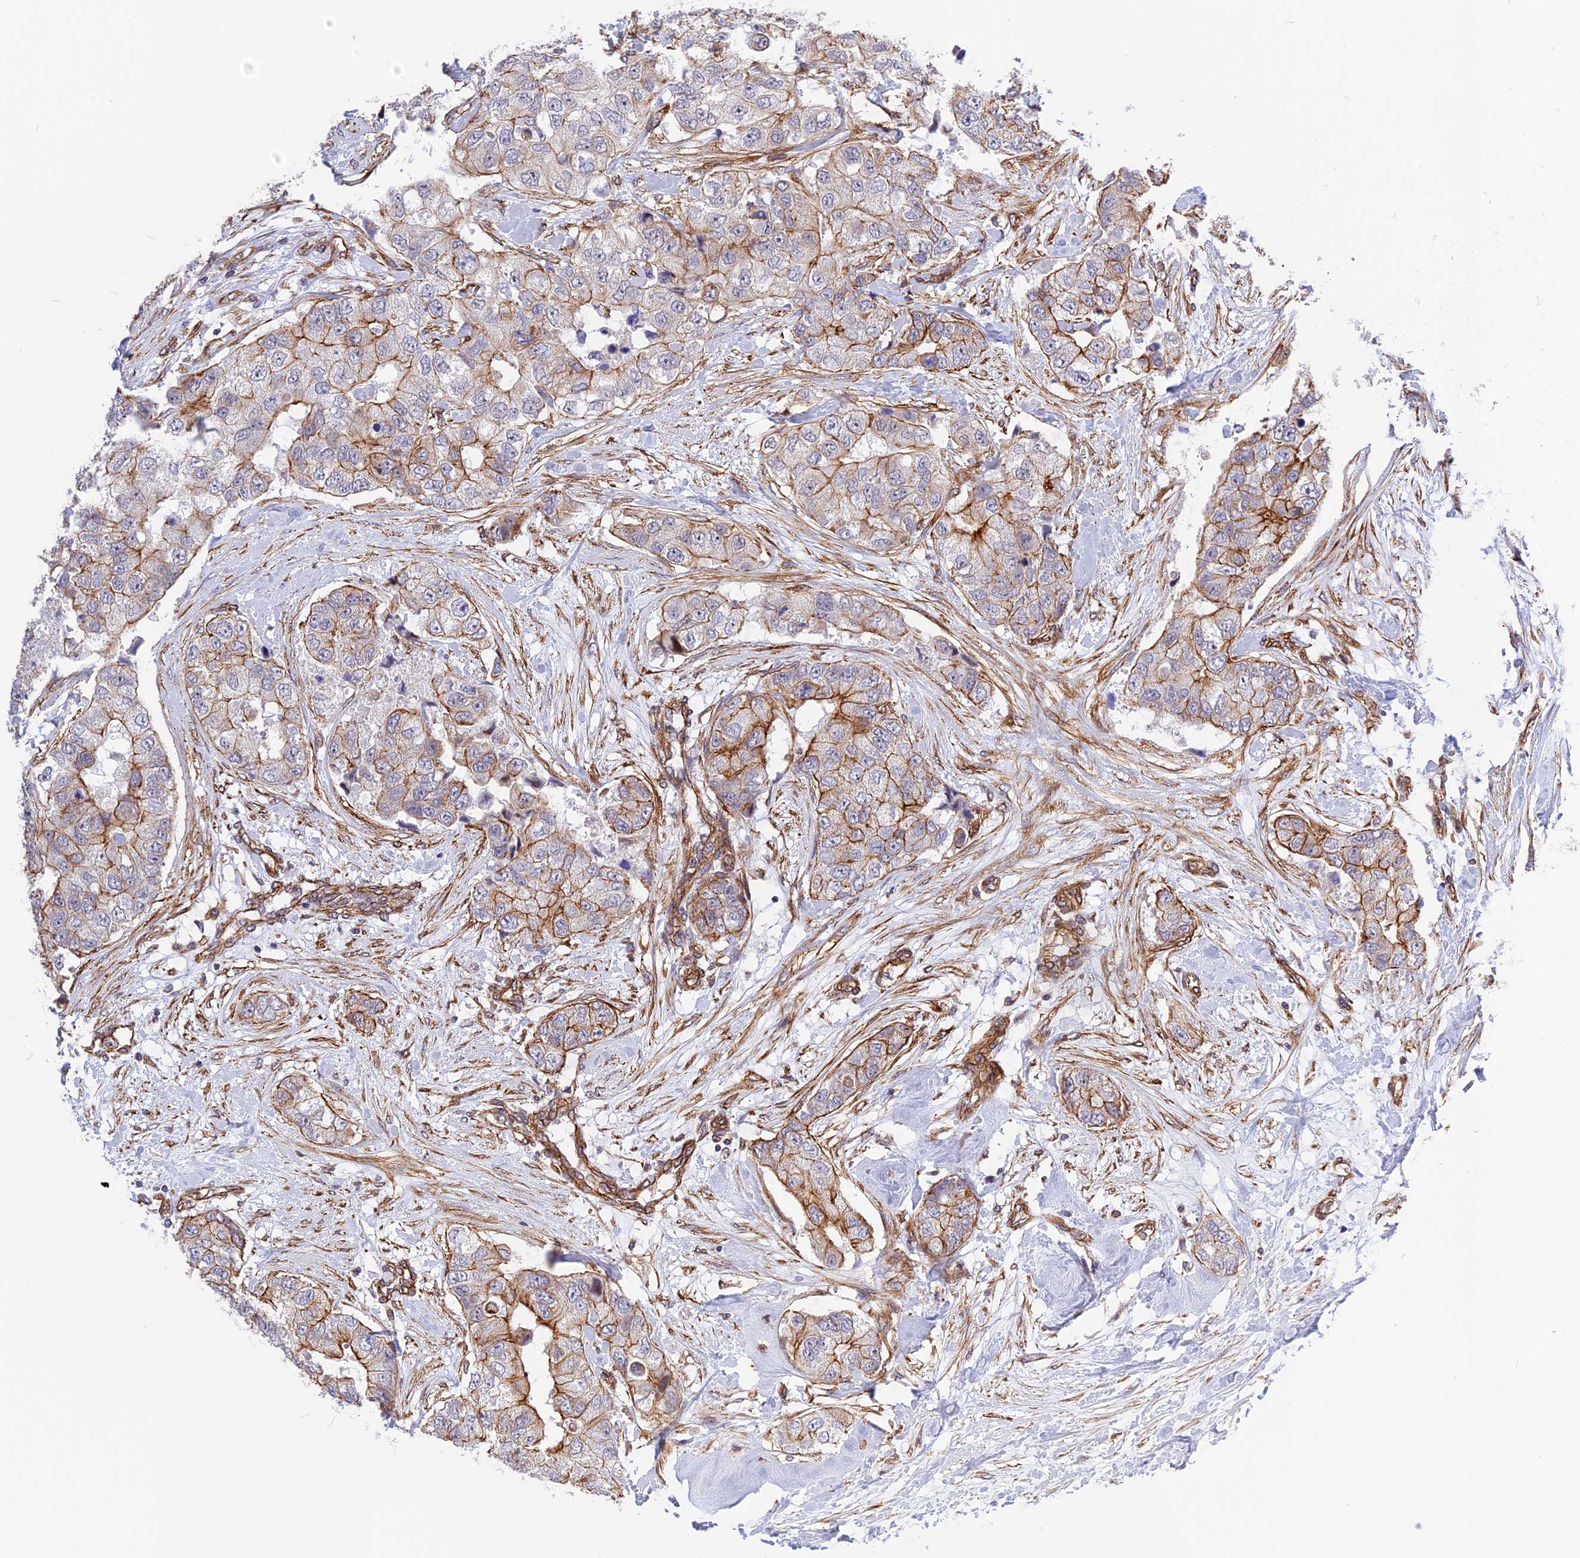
{"staining": {"intensity": "moderate", "quantity": "25%-75%", "location": "cytoplasmic/membranous"}, "tissue": "breast cancer", "cell_type": "Tumor cells", "image_type": "cancer", "snomed": [{"axis": "morphology", "description": "Duct carcinoma"}, {"axis": "topography", "description": "Breast"}], "caption": "The micrograph demonstrates staining of breast invasive ductal carcinoma, revealing moderate cytoplasmic/membranous protein staining (brown color) within tumor cells.", "gene": "R3HDM4", "patient": {"sex": "female", "age": 62}}